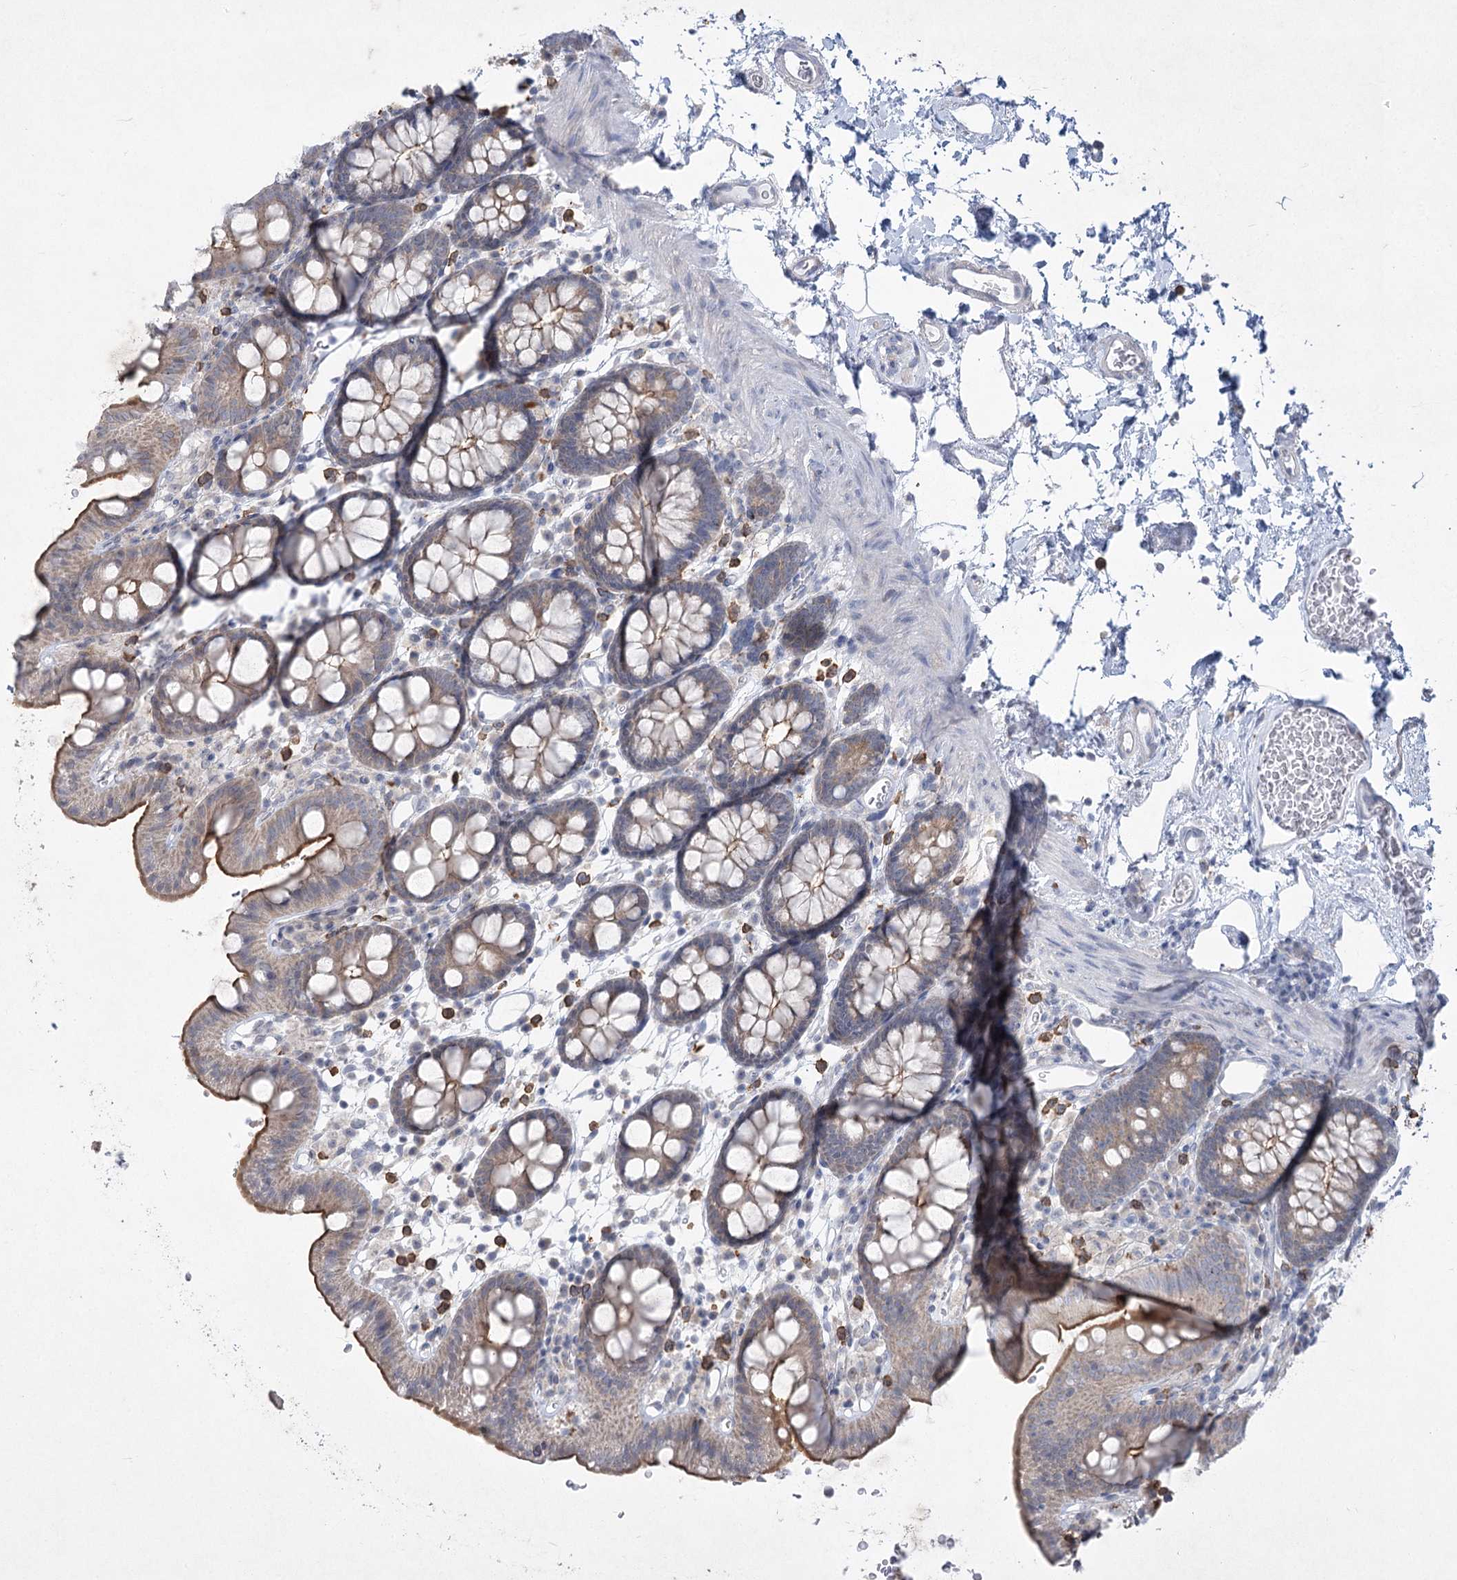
{"staining": {"intensity": "negative", "quantity": "none", "location": "none"}, "tissue": "colon", "cell_type": "Endothelial cells", "image_type": "normal", "snomed": [{"axis": "morphology", "description": "Normal tissue, NOS"}, {"axis": "topography", "description": "Colon"}], "caption": "DAB immunohistochemical staining of normal human colon reveals no significant expression in endothelial cells.", "gene": "PLA2G12A", "patient": {"sex": "male", "age": 75}}